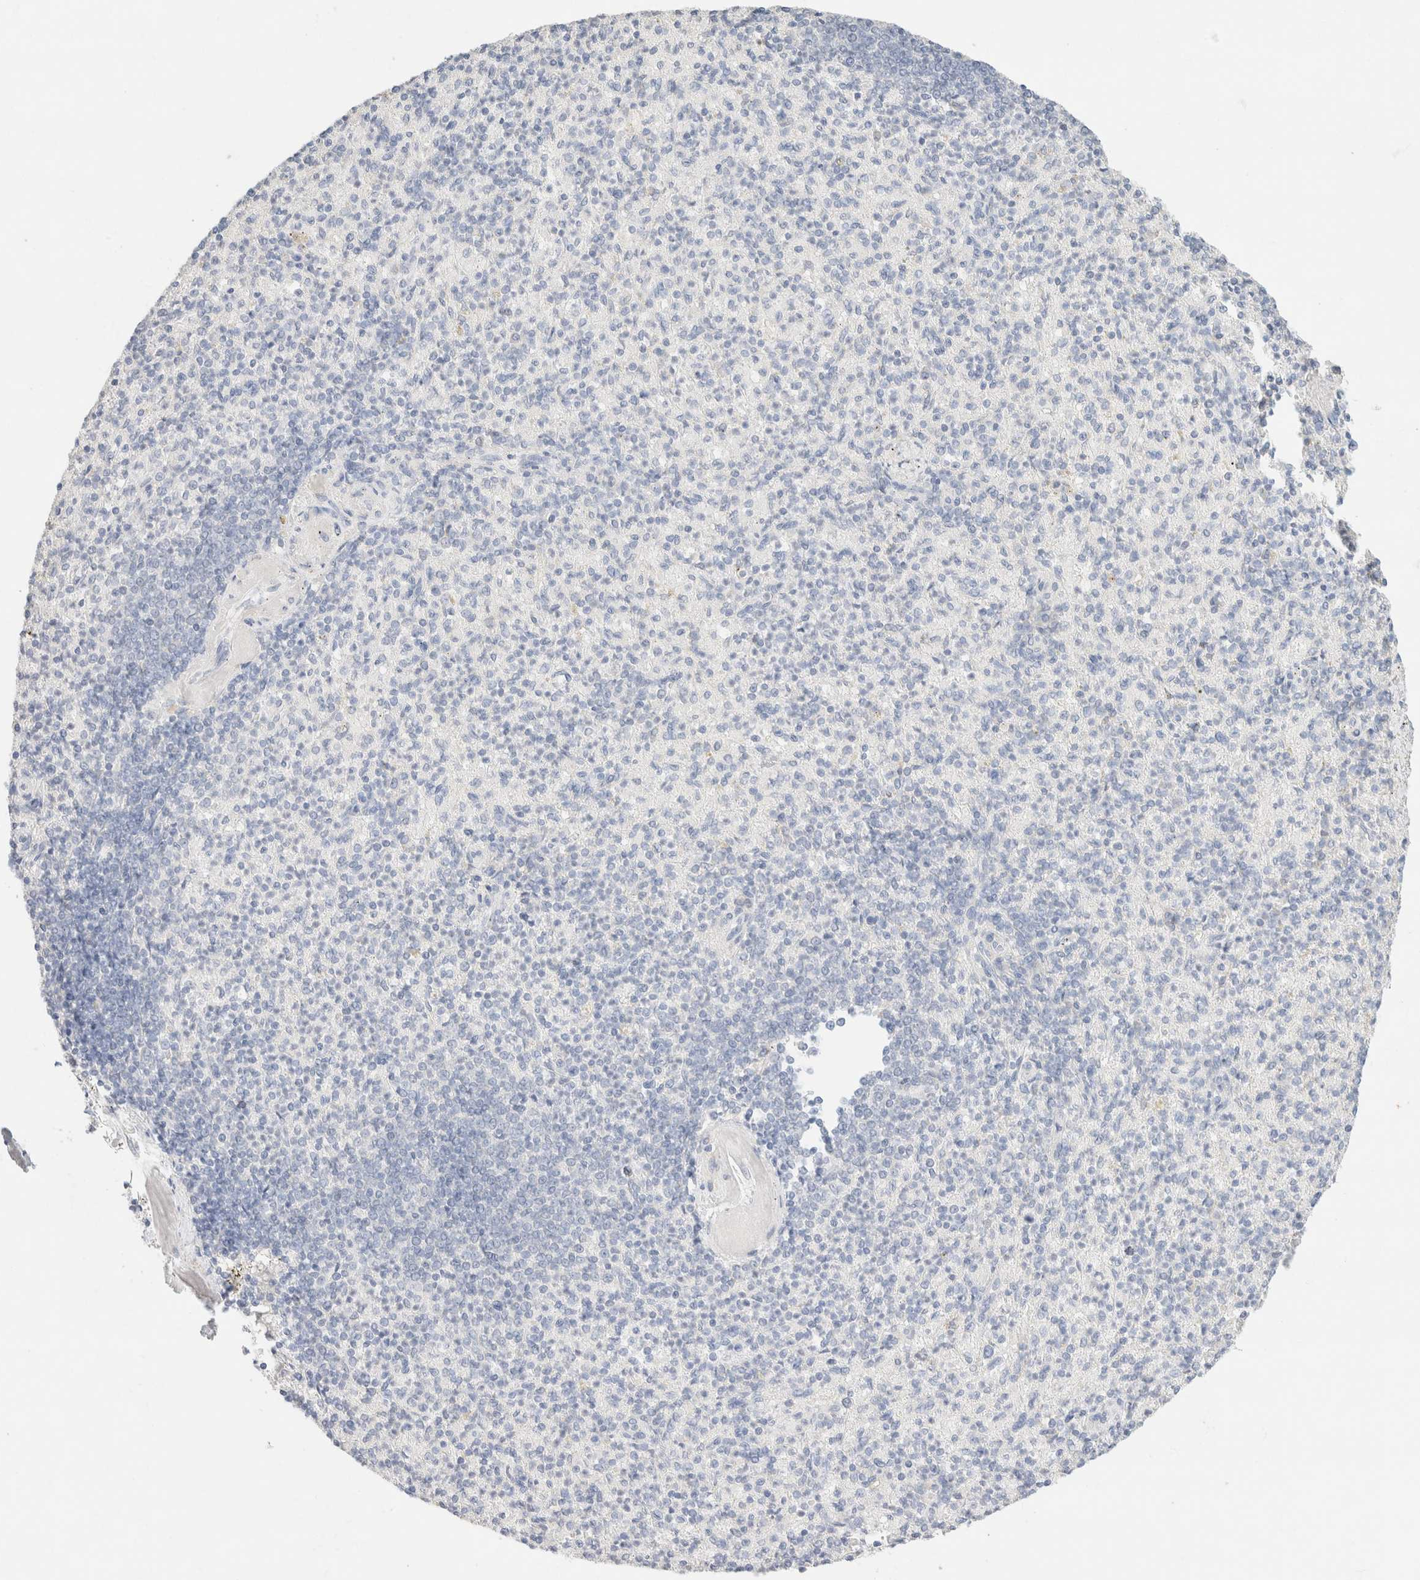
{"staining": {"intensity": "negative", "quantity": "none", "location": "none"}, "tissue": "spleen", "cell_type": "Cells in red pulp", "image_type": "normal", "snomed": [{"axis": "morphology", "description": "Normal tissue, NOS"}, {"axis": "topography", "description": "Spleen"}], "caption": "This is an immunohistochemistry photomicrograph of unremarkable human spleen. There is no expression in cells in red pulp.", "gene": "CA12", "patient": {"sex": "female", "age": 74}}